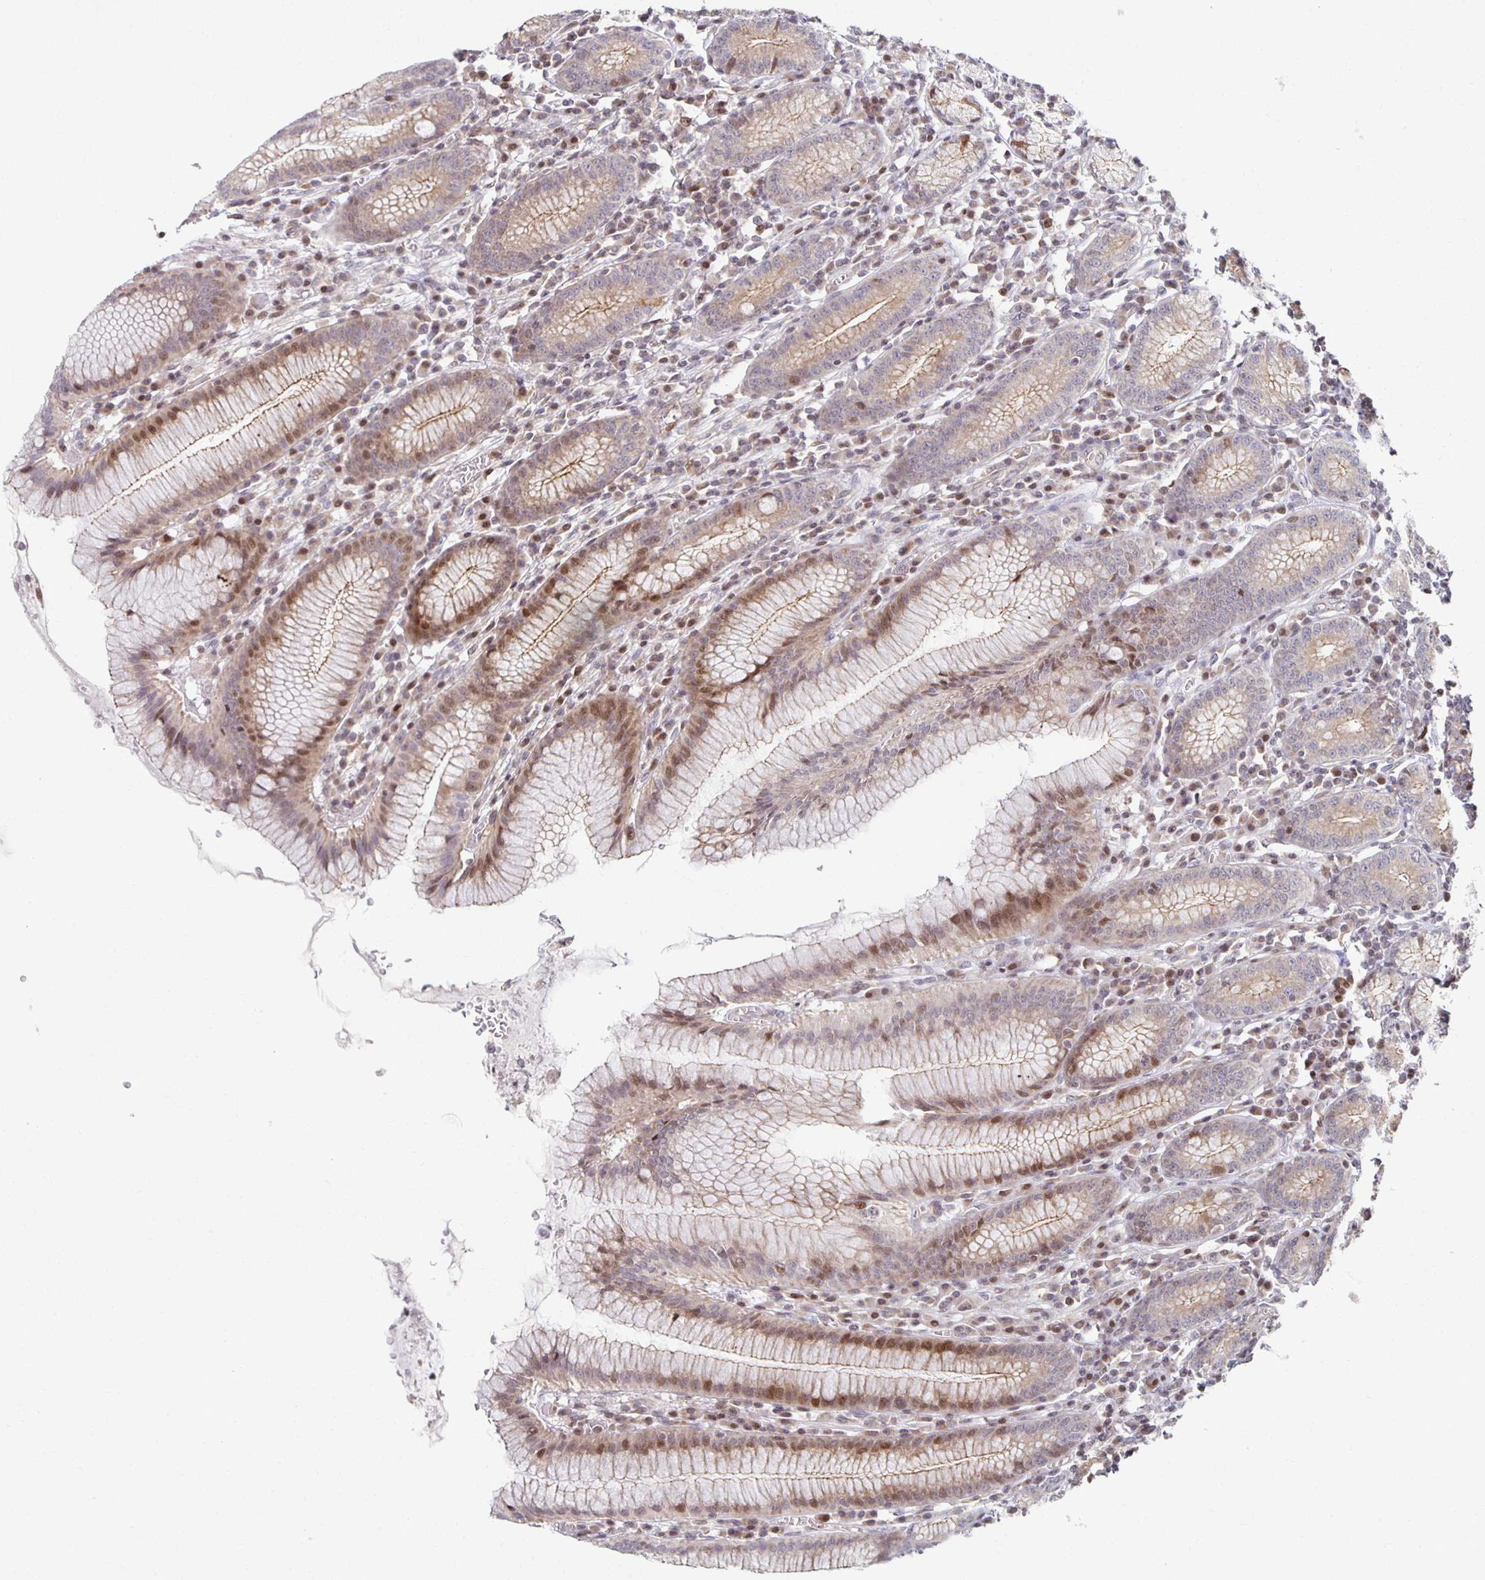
{"staining": {"intensity": "moderate", "quantity": ">75%", "location": "cytoplasmic/membranous,nuclear"}, "tissue": "stomach", "cell_type": "Glandular cells", "image_type": "normal", "snomed": [{"axis": "morphology", "description": "Normal tissue, NOS"}, {"axis": "topography", "description": "Stomach"}], "caption": "Glandular cells reveal medium levels of moderate cytoplasmic/membranous,nuclear positivity in about >75% of cells in benign human stomach. (Stains: DAB (3,3'-diaminobenzidine) in brown, nuclei in blue, Microscopy: brightfield microscopy at high magnification).", "gene": "HCFC1R1", "patient": {"sex": "male", "age": 55}}